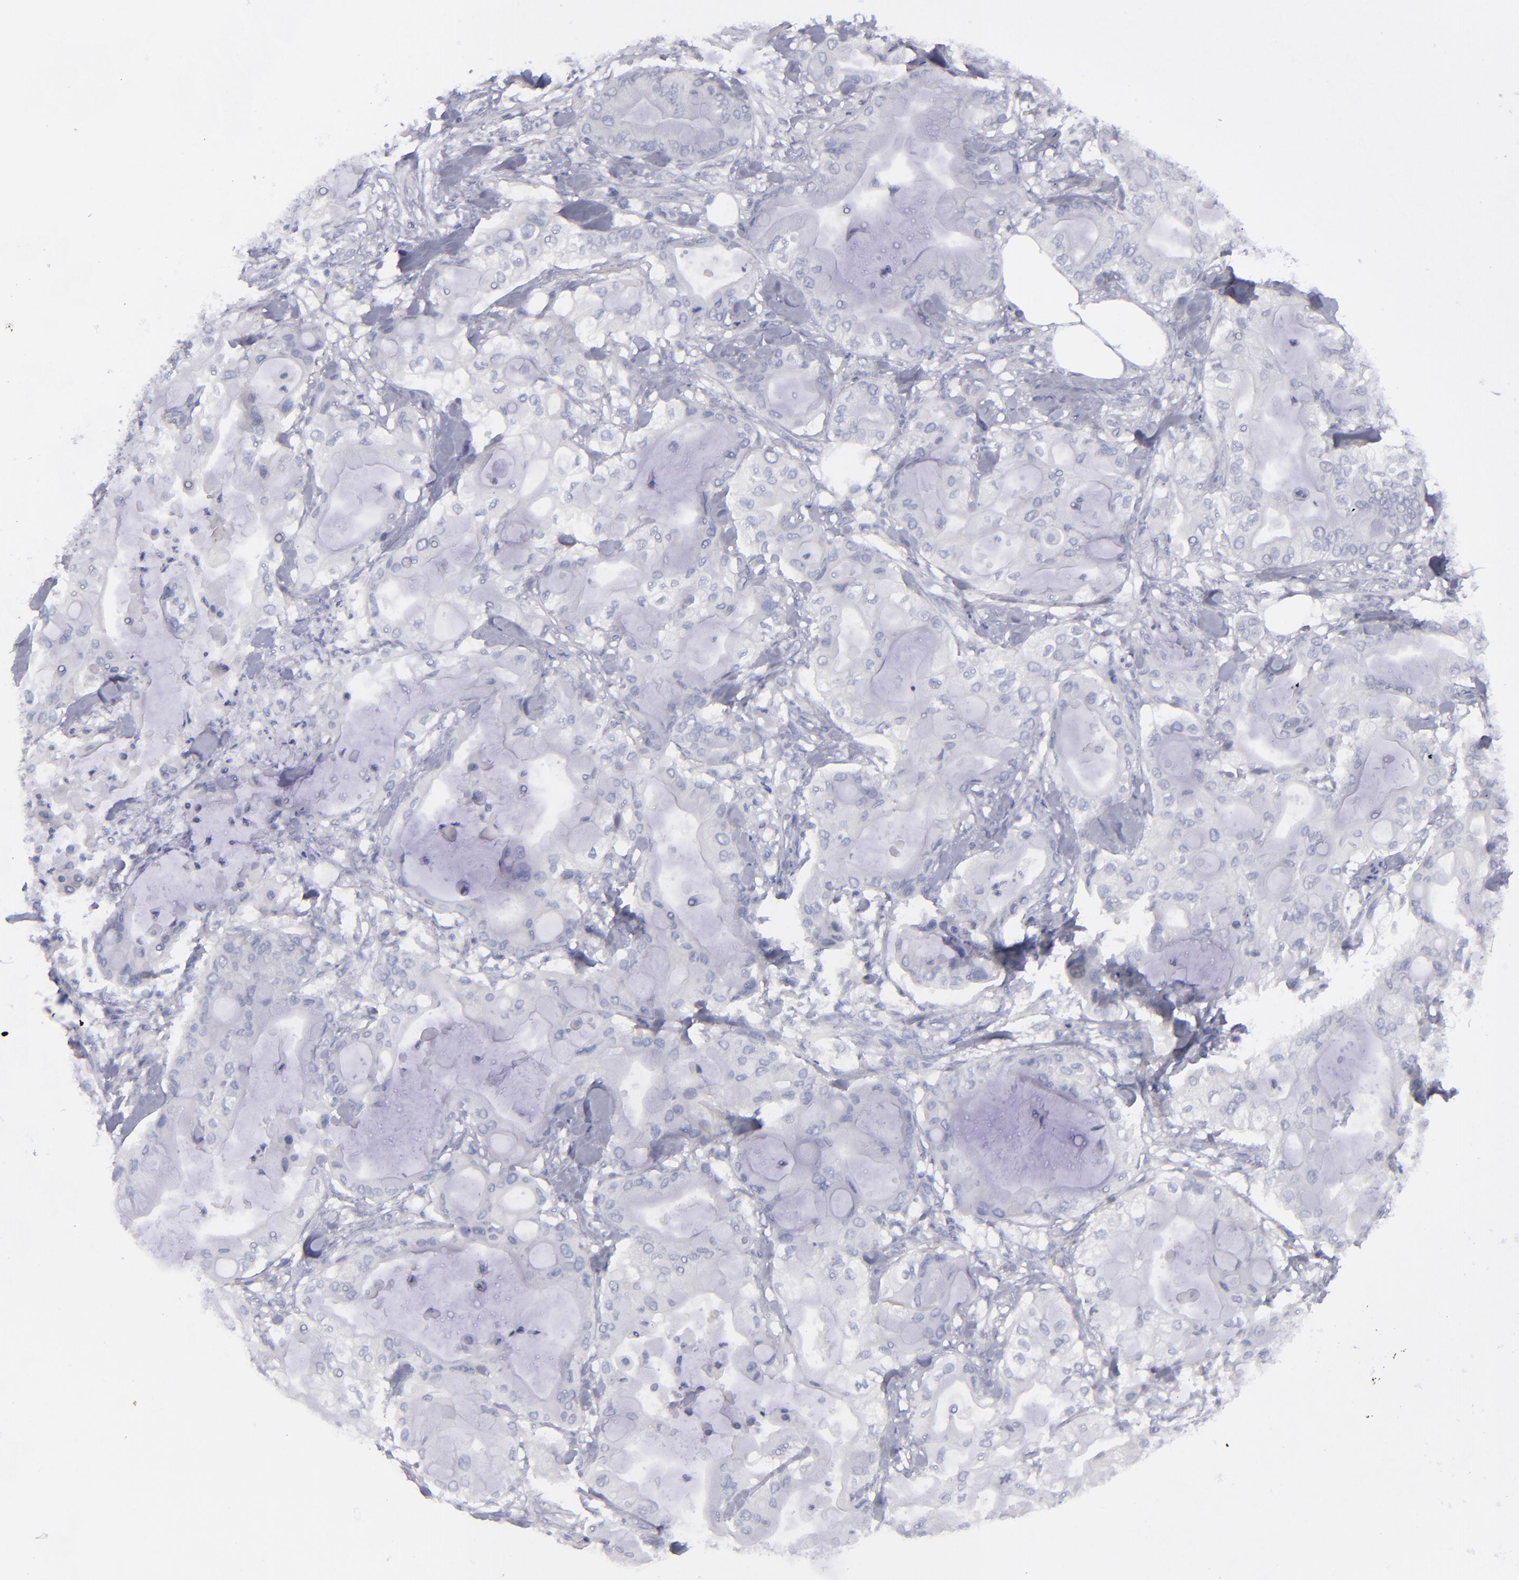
{"staining": {"intensity": "negative", "quantity": "none", "location": "none"}, "tissue": "pancreatic cancer", "cell_type": "Tumor cells", "image_type": "cancer", "snomed": [{"axis": "morphology", "description": "Adenocarcinoma, NOS"}, {"axis": "morphology", "description": "Adenocarcinoma, metastatic, NOS"}, {"axis": "topography", "description": "Lymph node"}, {"axis": "topography", "description": "Pancreas"}, {"axis": "topography", "description": "Duodenum"}], "caption": "Metastatic adenocarcinoma (pancreatic) was stained to show a protein in brown. There is no significant positivity in tumor cells. Nuclei are stained in blue.", "gene": "CD22", "patient": {"sex": "female", "age": 64}}